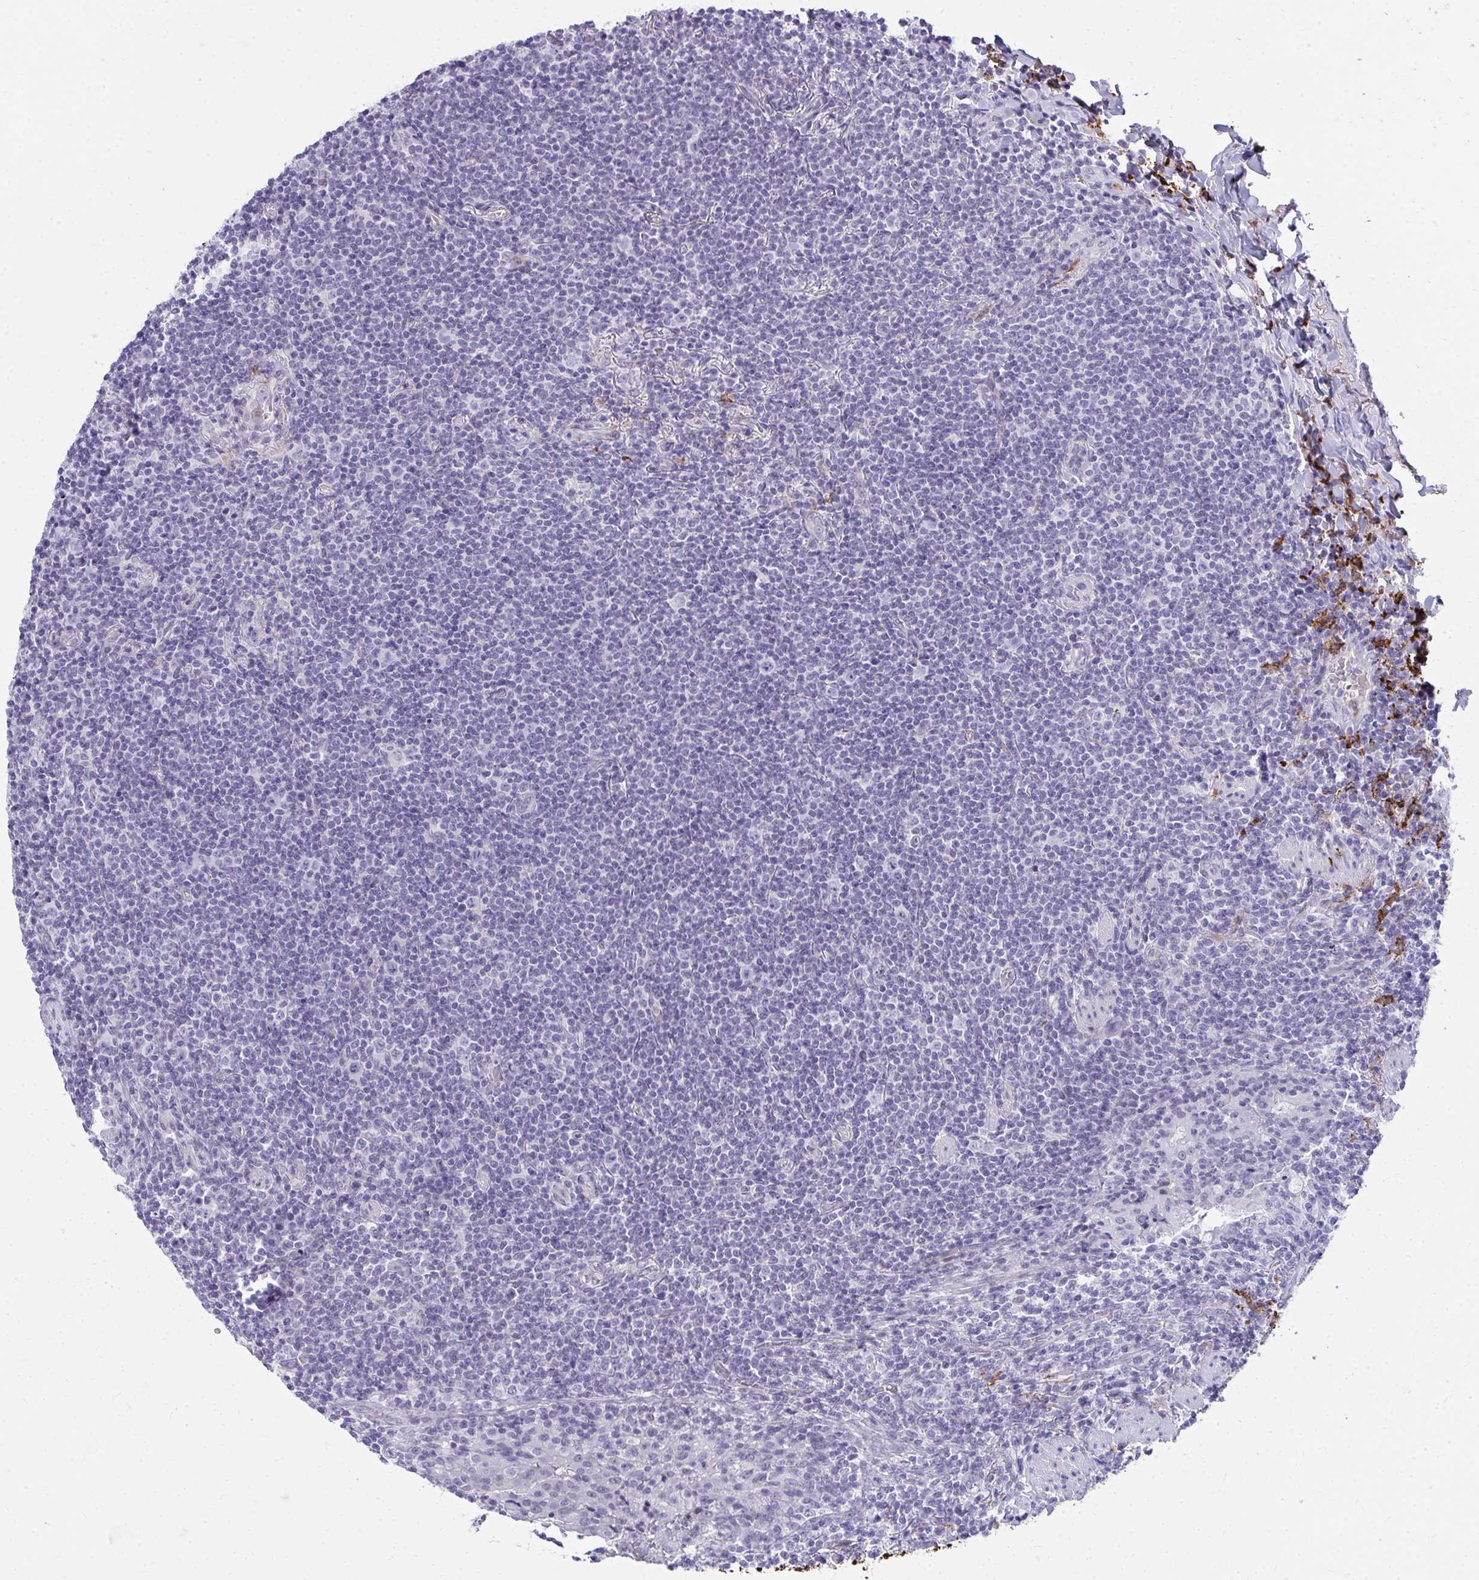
{"staining": {"intensity": "negative", "quantity": "none", "location": "none"}, "tissue": "lymphoma", "cell_type": "Tumor cells", "image_type": "cancer", "snomed": [{"axis": "morphology", "description": "Malignant lymphoma, non-Hodgkin's type, Low grade"}, {"axis": "topography", "description": "Lung"}], "caption": "Low-grade malignant lymphoma, non-Hodgkin's type stained for a protein using immunohistochemistry reveals no positivity tumor cells.", "gene": "CD163", "patient": {"sex": "female", "age": 71}}